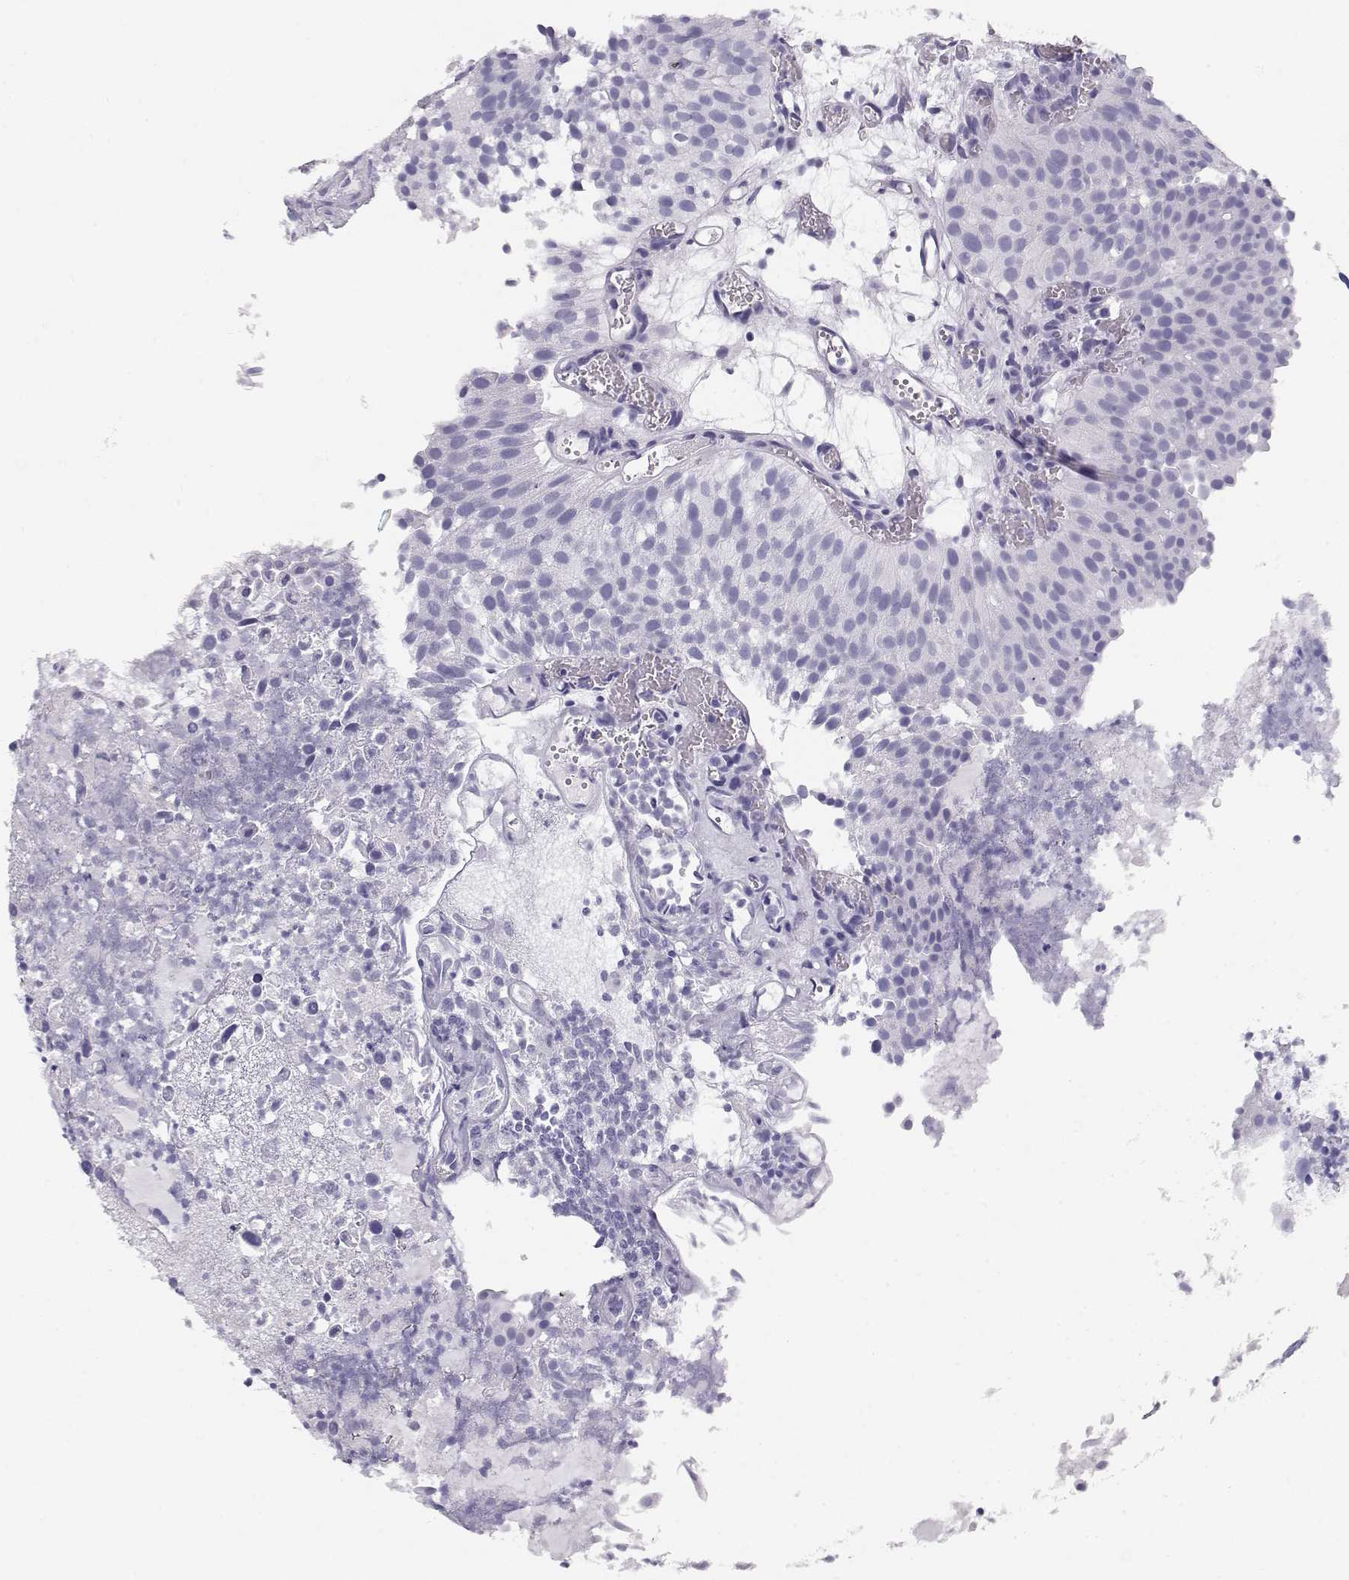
{"staining": {"intensity": "negative", "quantity": "none", "location": "none"}, "tissue": "urothelial cancer", "cell_type": "Tumor cells", "image_type": "cancer", "snomed": [{"axis": "morphology", "description": "Urothelial carcinoma, Low grade"}, {"axis": "topography", "description": "Urinary bladder"}], "caption": "A high-resolution histopathology image shows IHC staining of urothelial carcinoma (low-grade), which shows no significant positivity in tumor cells. The staining was performed using DAB (3,3'-diaminobenzidine) to visualize the protein expression in brown, while the nuclei were stained in blue with hematoxylin (Magnification: 20x).", "gene": "MAGEC1", "patient": {"sex": "female", "age": 87}}